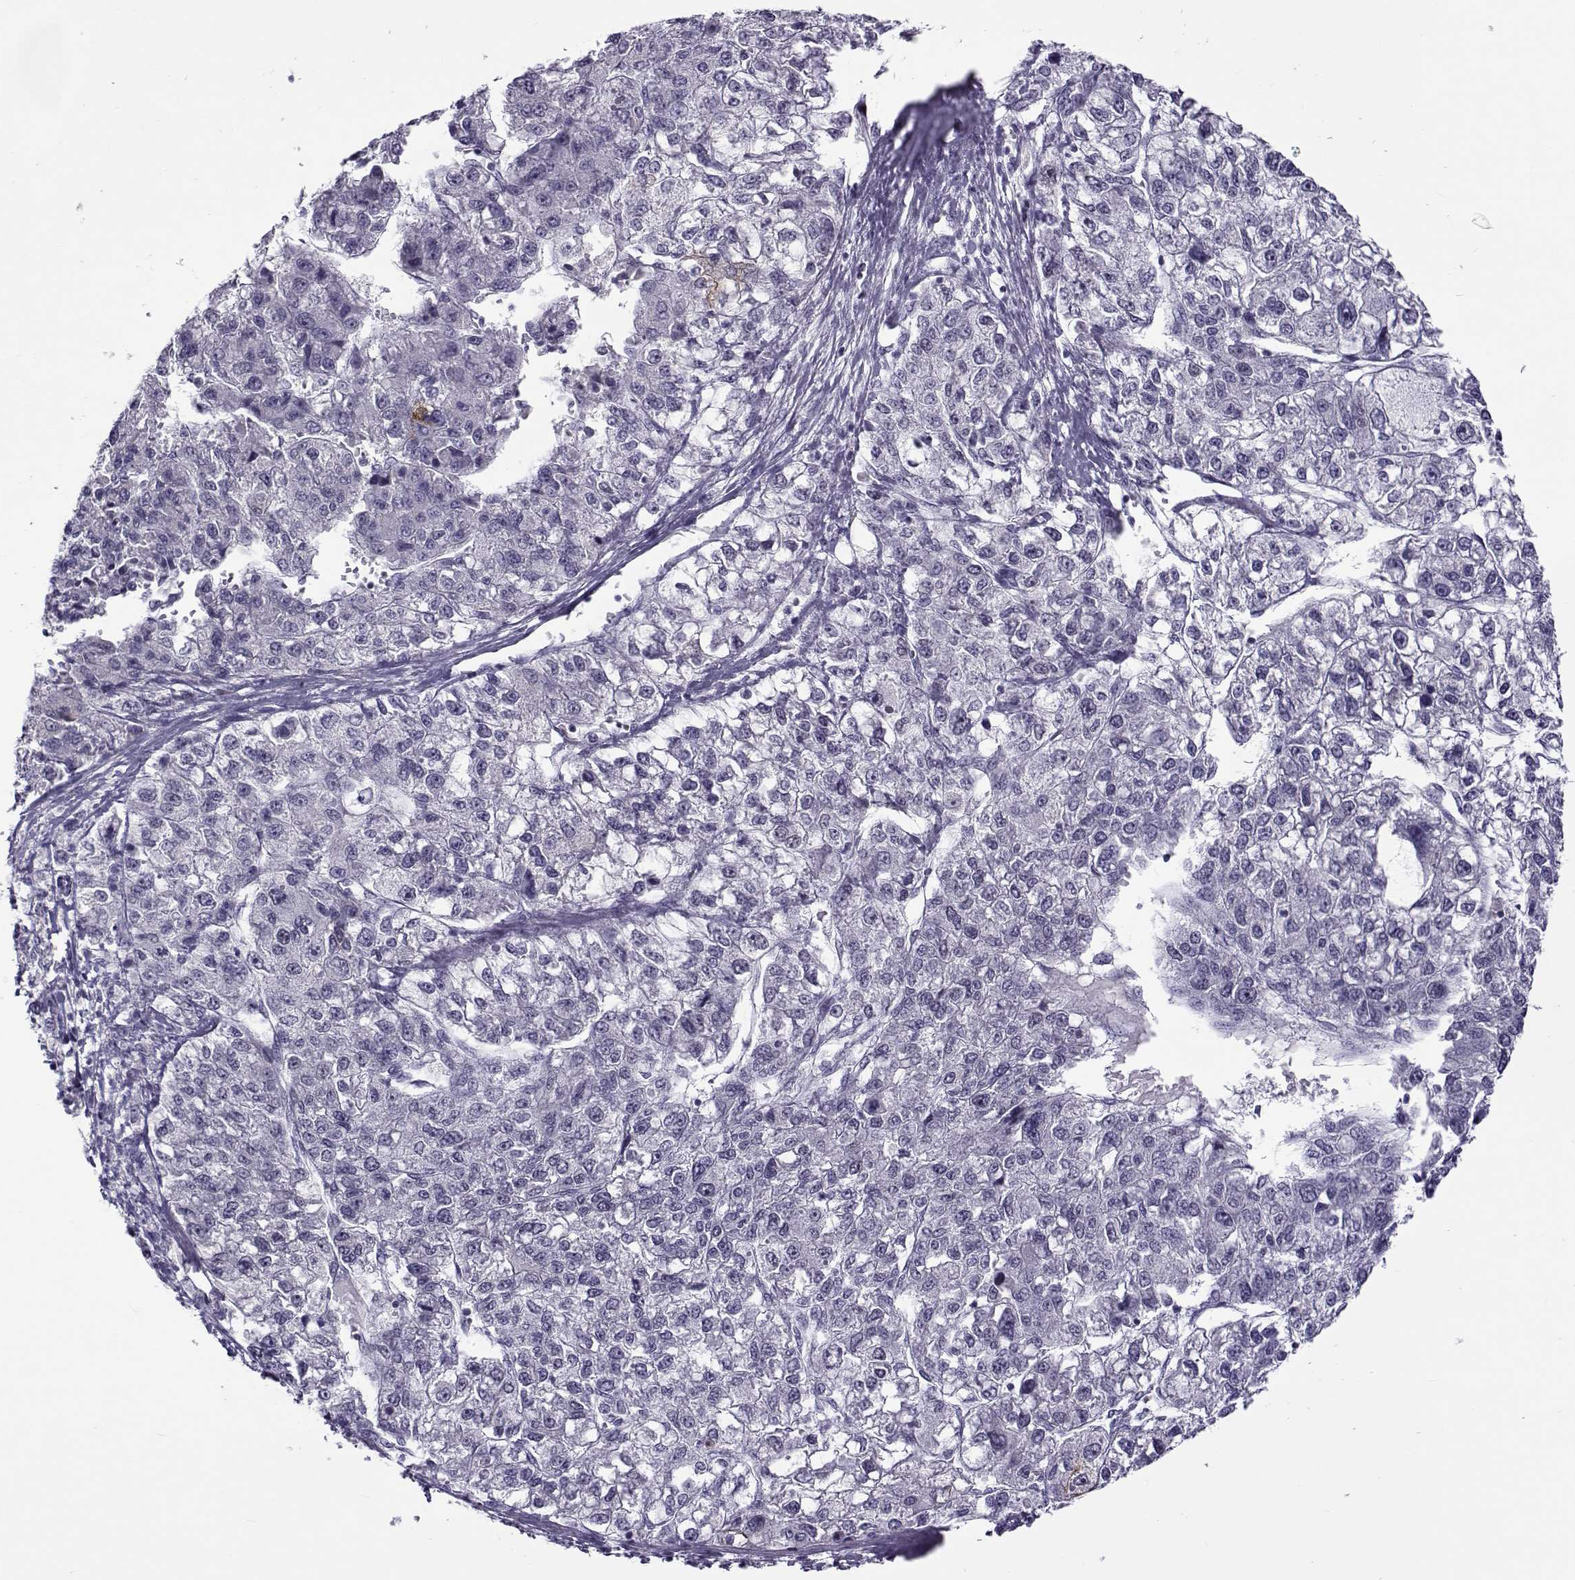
{"staining": {"intensity": "negative", "quantity": "none", "location": "none"}, "tissue": "liver cancer", "cell_type": "Tumor cells", "image_type": "cancer", "snomed": [{"axis": "morphology", "description": "Carcinoma, Hepatocellular, NOS"}, {"axis": "topography", "description": "Liver"}], "caption": "Immunohistochemistry of human liver cancer (hepatocellular carcinoma) exhibits no staining in tumor cells.", "gene": "BACH1", "patient": {"sex": "male", "age": 56}}